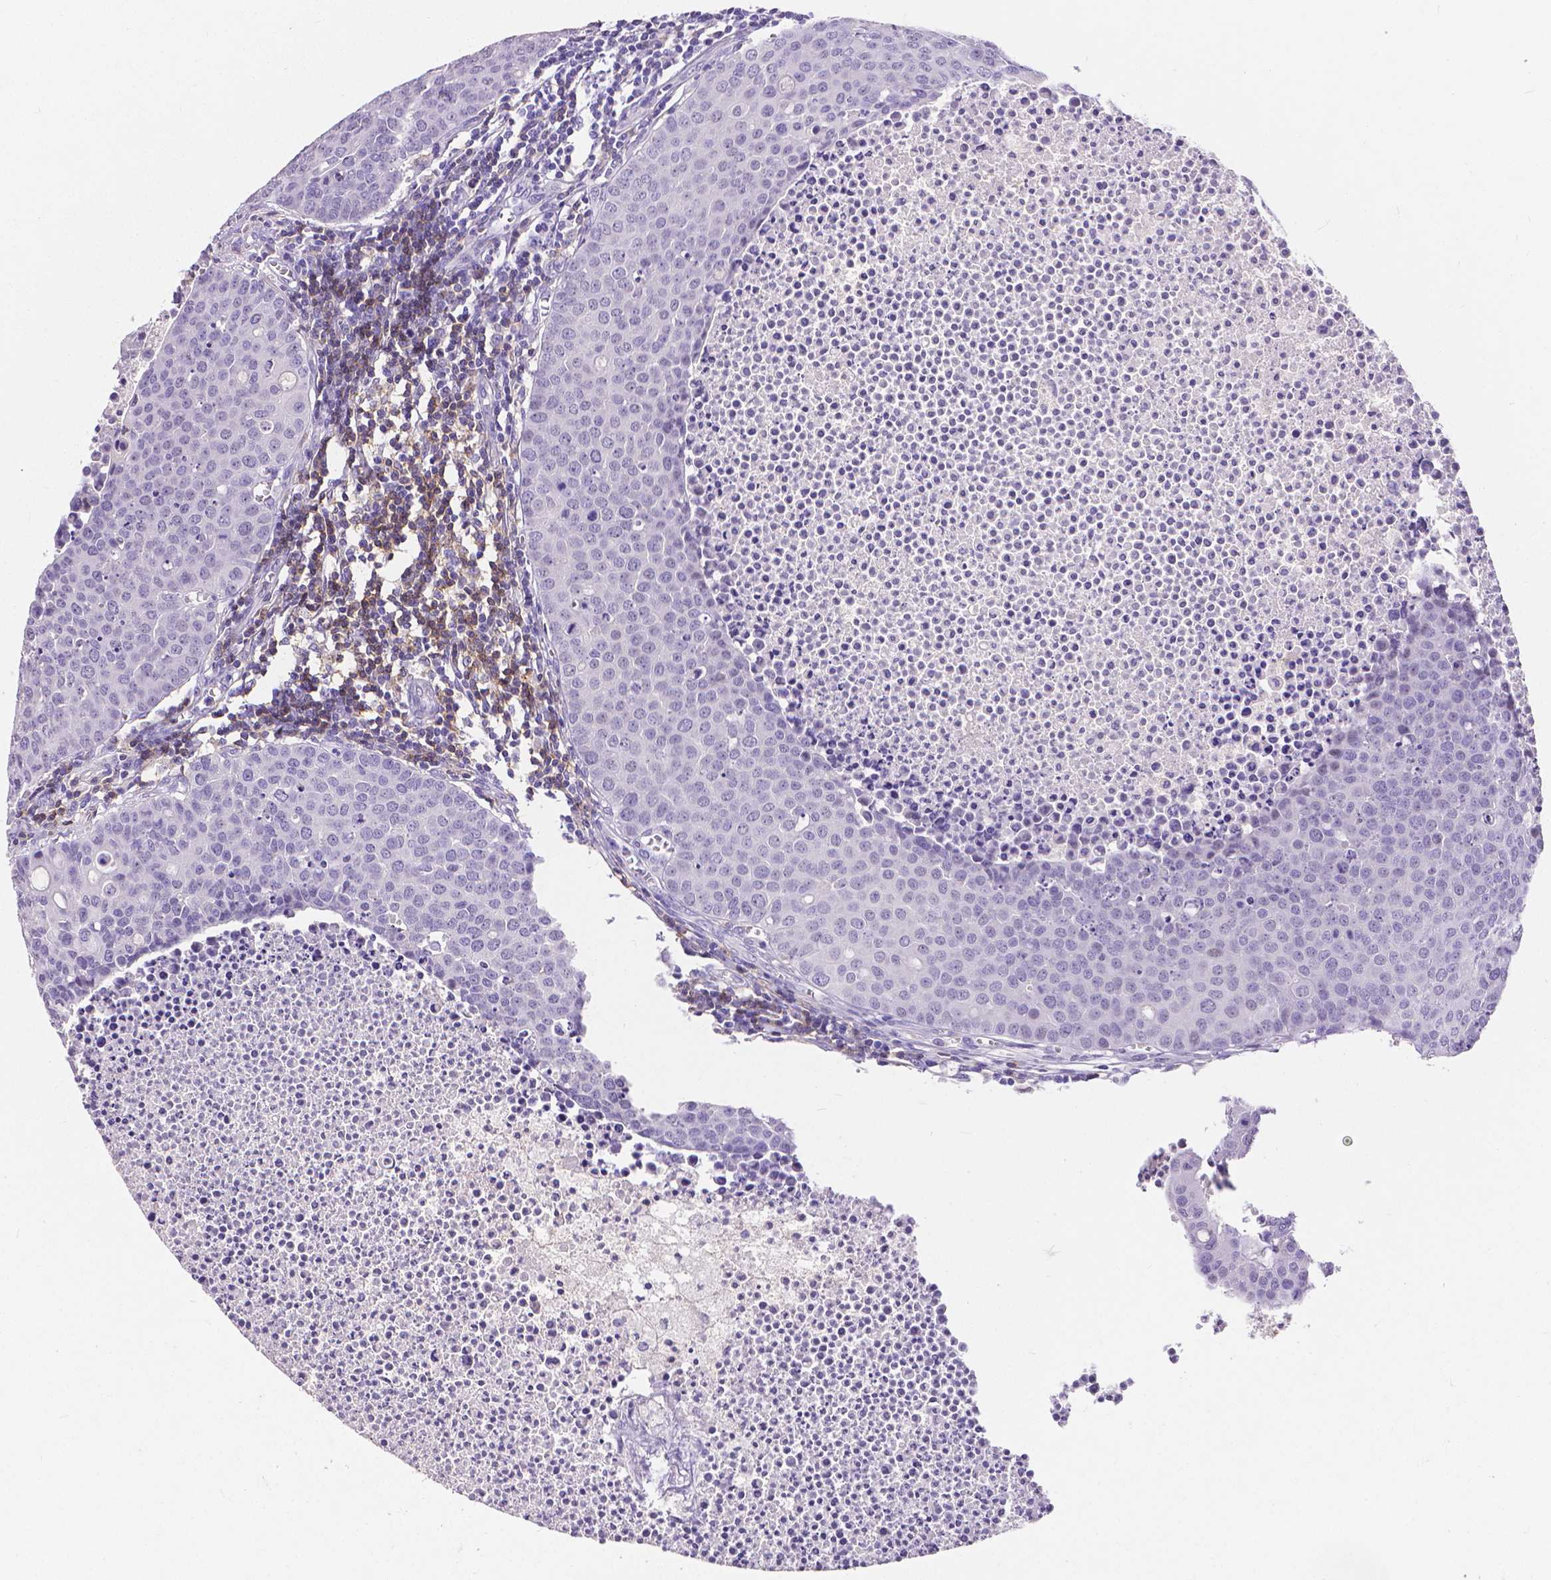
{"staining": {"intensity": "negative", "quantity": "none", "location": "none"}, "tissue": "carcinoid", "cell_type": "Tumor cells", "image_type": "cancer", "snomed": [{"axis": "morphology", "description": "Carcinoid, malignant, NOS"}, {"axis": "topography", "description": "Colon"}], "caption": "There is no significant expression in tumor cells of malignant carcinoid.", "gene": "CD4", "patient": {"sex": "male", "age": 81}}